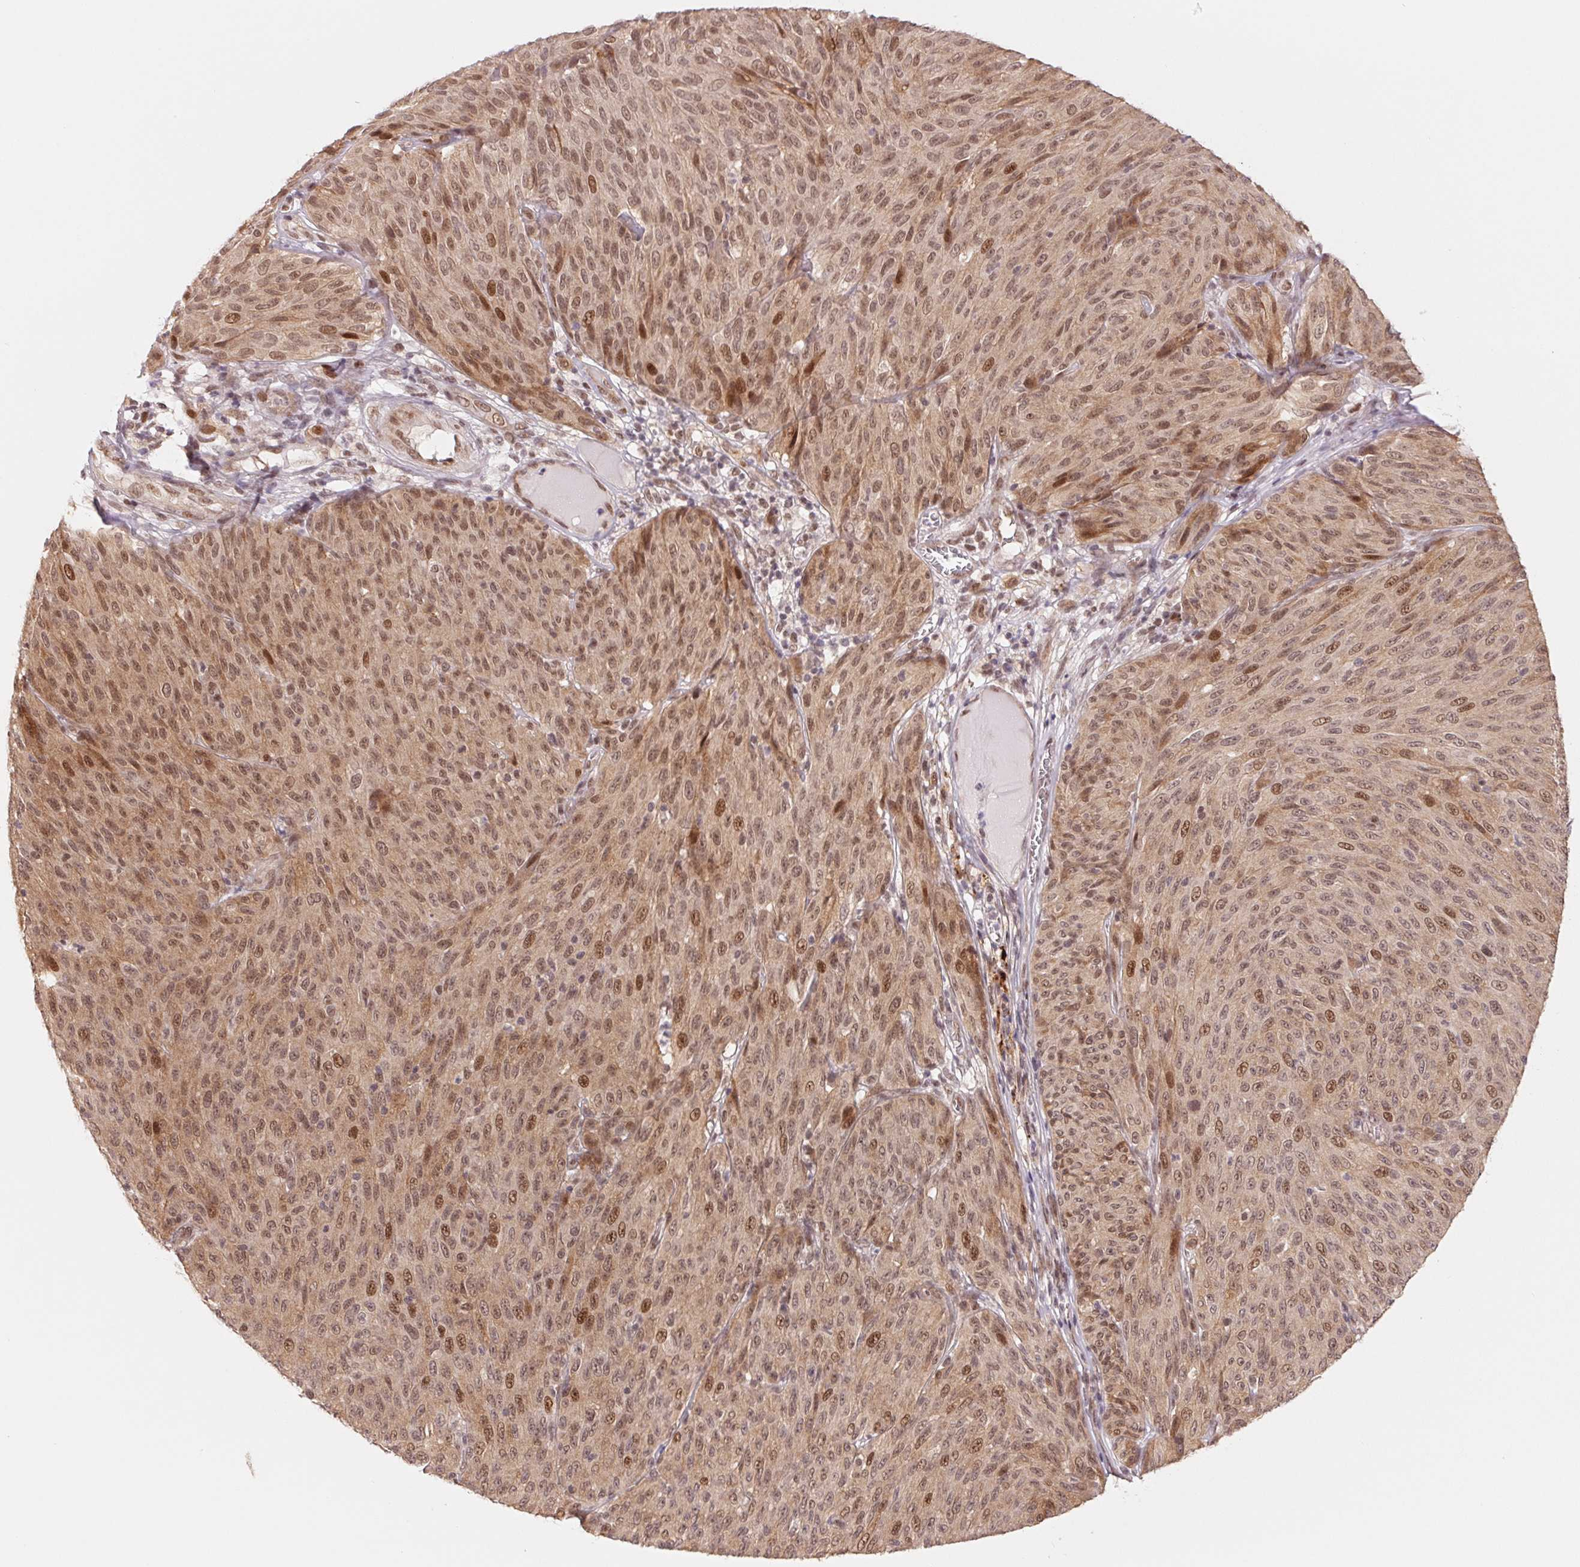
{"staining": {"intensity": "moderate", "quantity": ">75%", "location": "cytoplasmic/membranous,nuclear"}, "tissue": "melanoma", "cell_type": "Tumor cells", "image_type": "cancer", "snomed": [{"axis": "morphology", "description": "Malignant melanoma, NOS"}, {"axis": "topography", "description": "Skin"}], "caption": "Malignant melanoma tissue reveals moderate cytoplasmic/membranous and nuclear expression in about >75% of tumor cells, visualized by immunohistochemistry. (DAB = brown stain, brightfield microscopy at high magnification).", "gene": "DNAJB6", "patient": {"sex": "male", "age": 85}}